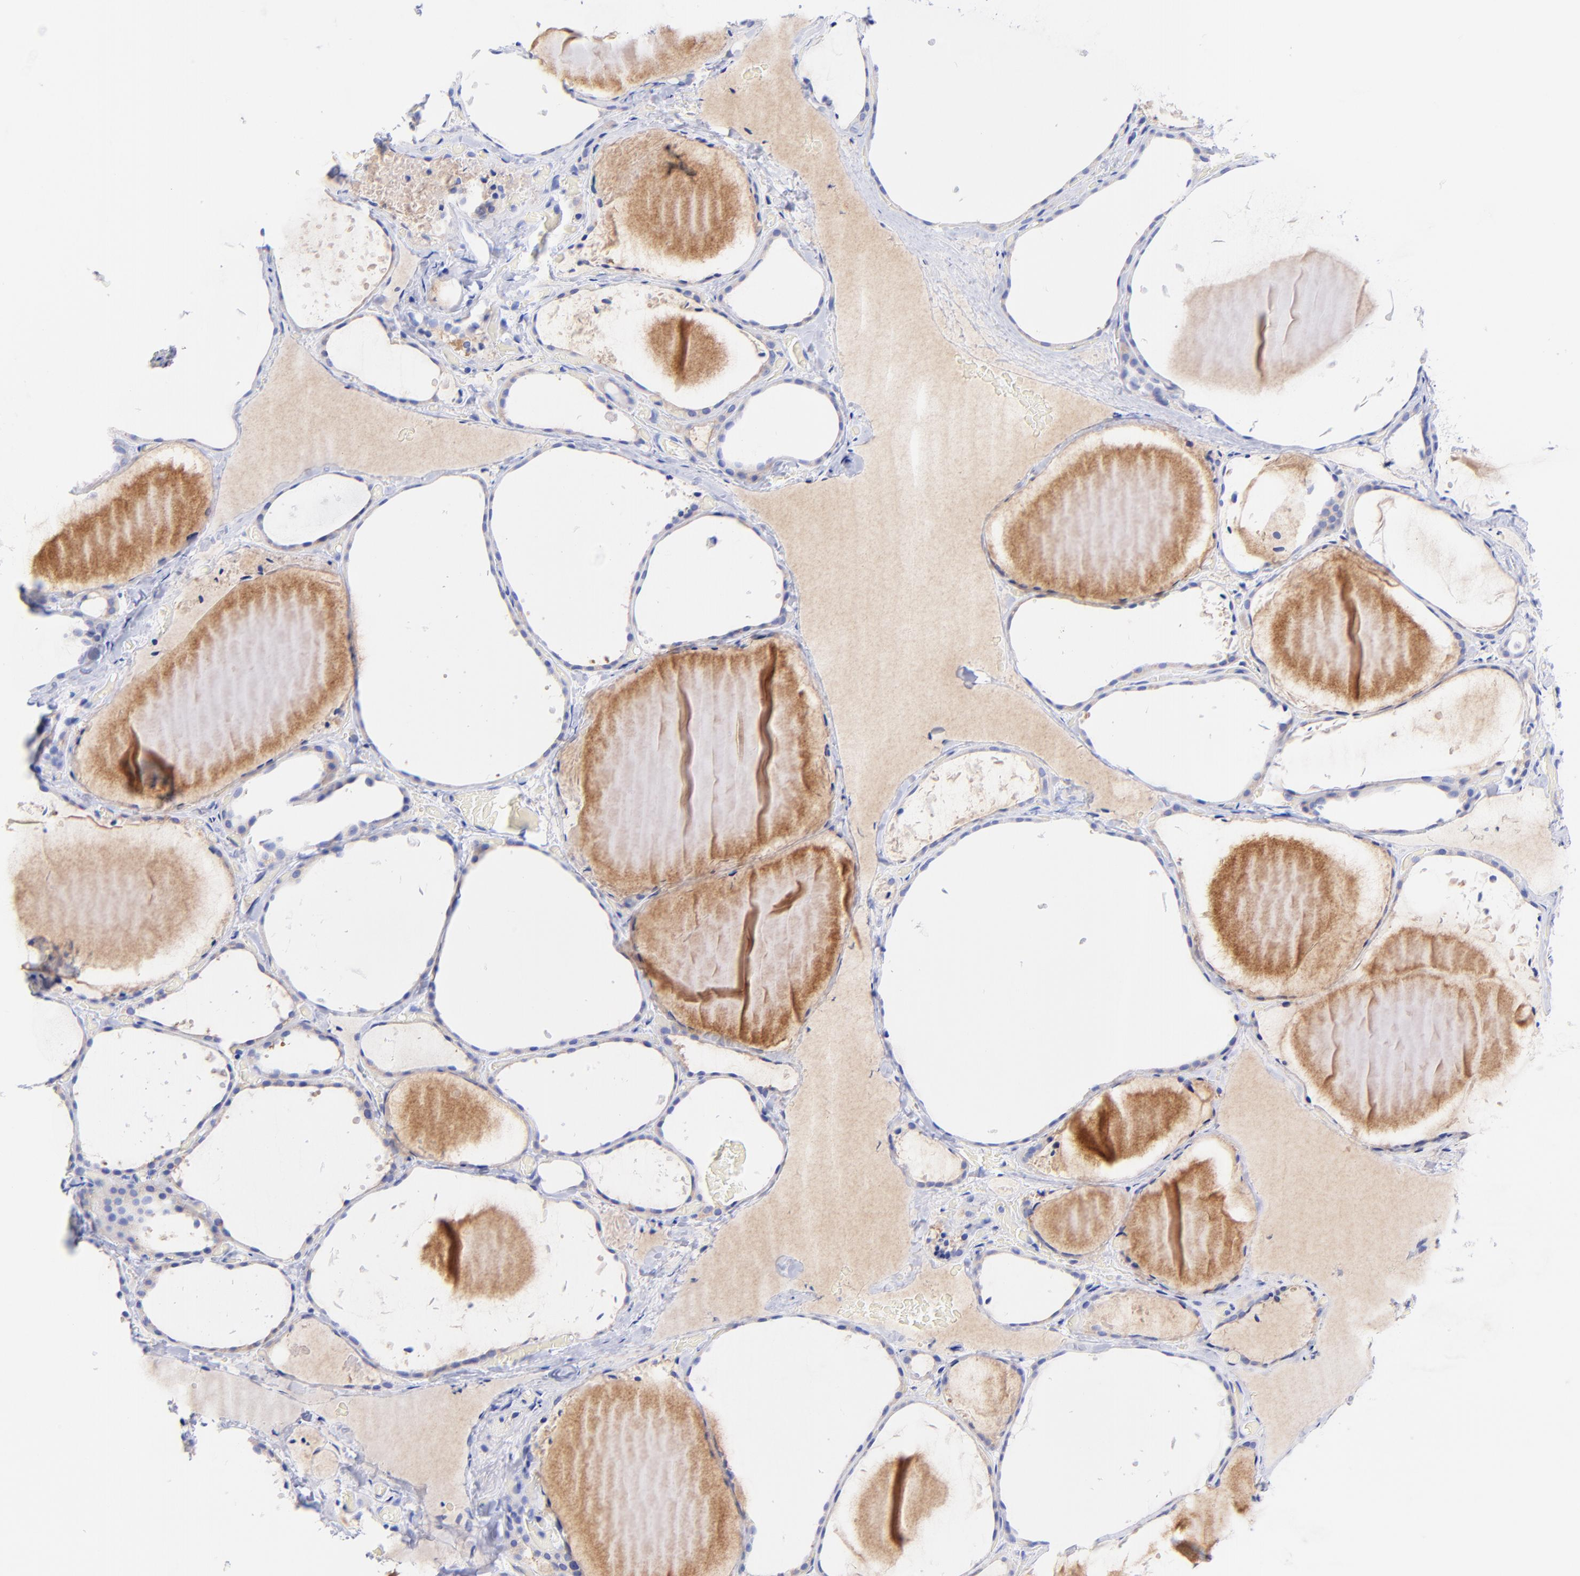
{"staining": {"intensity": "weak", "quantity": "25%-75%", "location": "cytoplasmic/membranous"}, "tissue": "thyroid gland", "cell_type": "Glandular cells", "image_type": "normal", "snomed": [{"axis": "morphology", "description": "Normal tissue, NOS"}, {"axis": "topography", "description": "Thyroid gland"}], "caption": "Glandular cells display low levels of weak cytoplasmic/membranous positivity in about 25%-75% of cells in unremarkable thyroid gland. (brown staining indicates protein expression, while blue staining denotes nuclei).", "gene": "GPHN", "patient": {"sex": "female", "age": 22}}